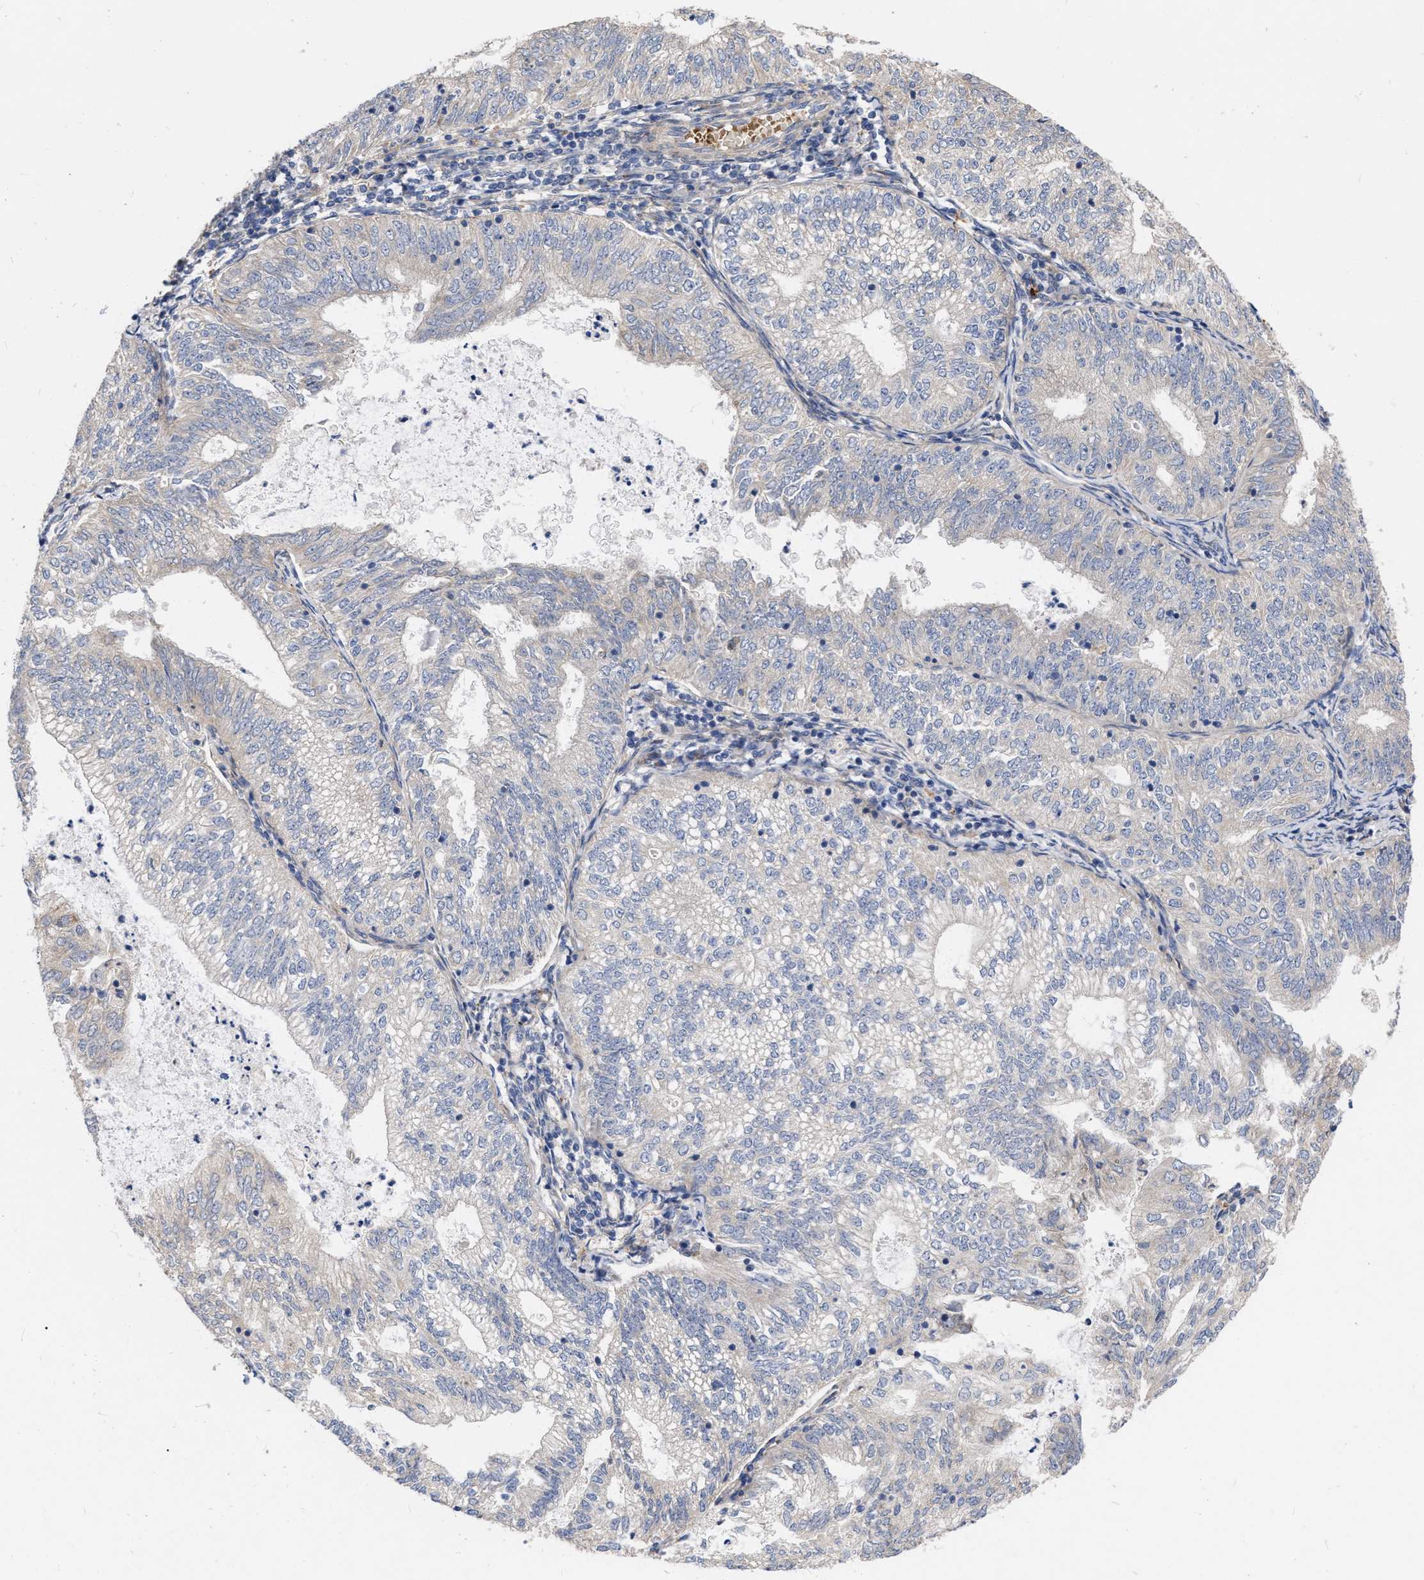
{"staining": {"intensity": "negative", "quantity": "none", "location": "none"}, "tissue": "endometrial cancer", "cell_type": "Tumor cells", "image_type": "cancer", "snomed": [{"axis": "morphology", "description": "Adenocarcinoma, NOS"}, {"axis": "topography", "description": "Endometrium"}], "caption": "High power microscopy photomicrograph of an immunohistochemistry micrograph of endometrial cancer, revealing no significant expression in tumor cells.", "gene": "MLST8", "patient": {"sex": "female", "age": 69}}